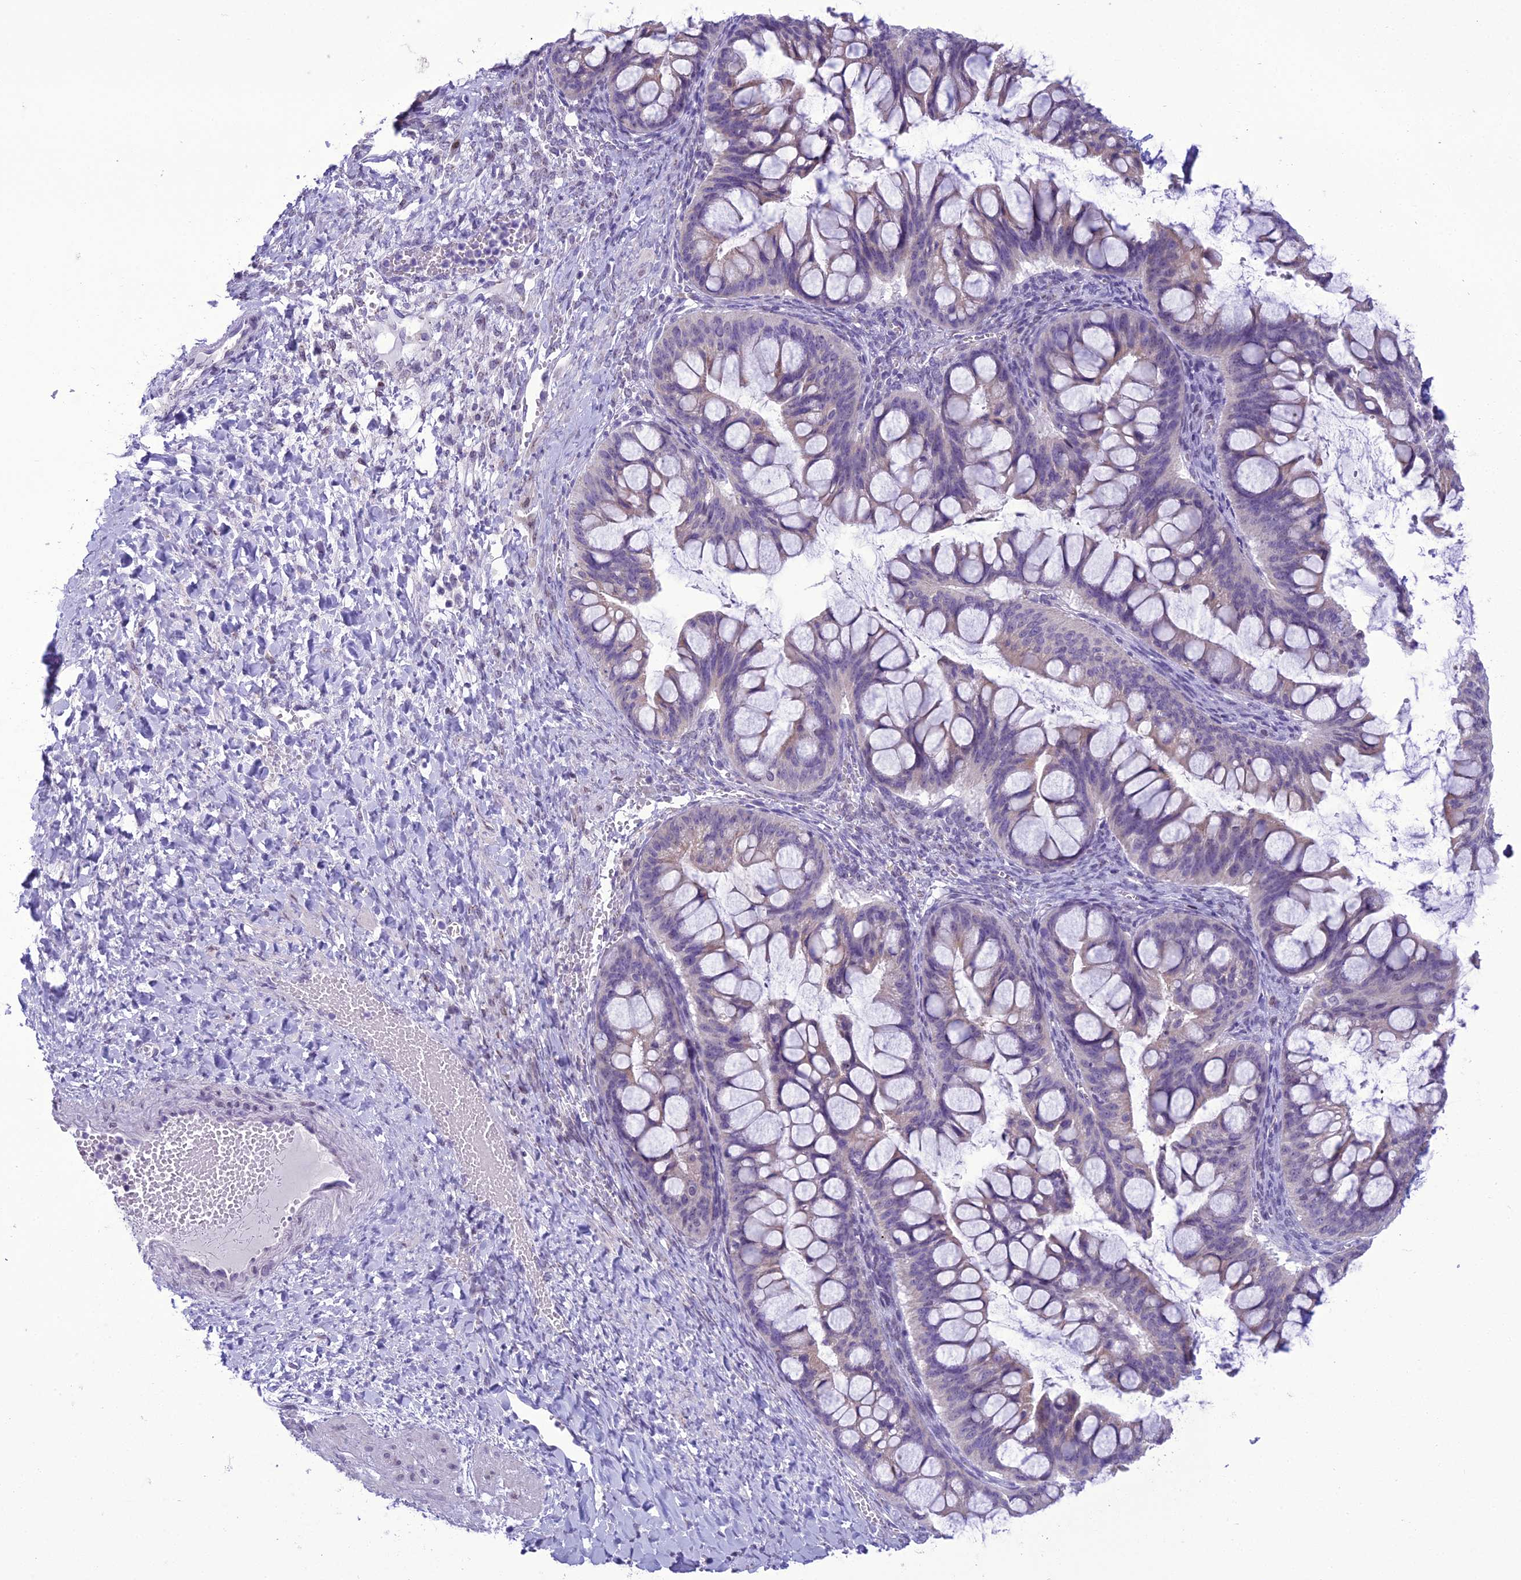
{"staining": {"intensity": "negative", "quantity": "none", "location": "none"}, "tissue": "ovarian cancer", "cell_type": "Tumor cells", "image_type": "cancer", "snomed": [{"axis": "morphology", "description": "Cystadenocarcinoma, mucinous, NOS"}, {"axis": "topography", "description": "Ovary"}], "caption": "Mucinous cystadenocarcinoma (ovarian) was stained to show a protein in brown. There is no significant expression in tumor cells. Nuclei are stained in blue.", "gene": "B9D2", "patient": {"sex": "female", "age": 73}}